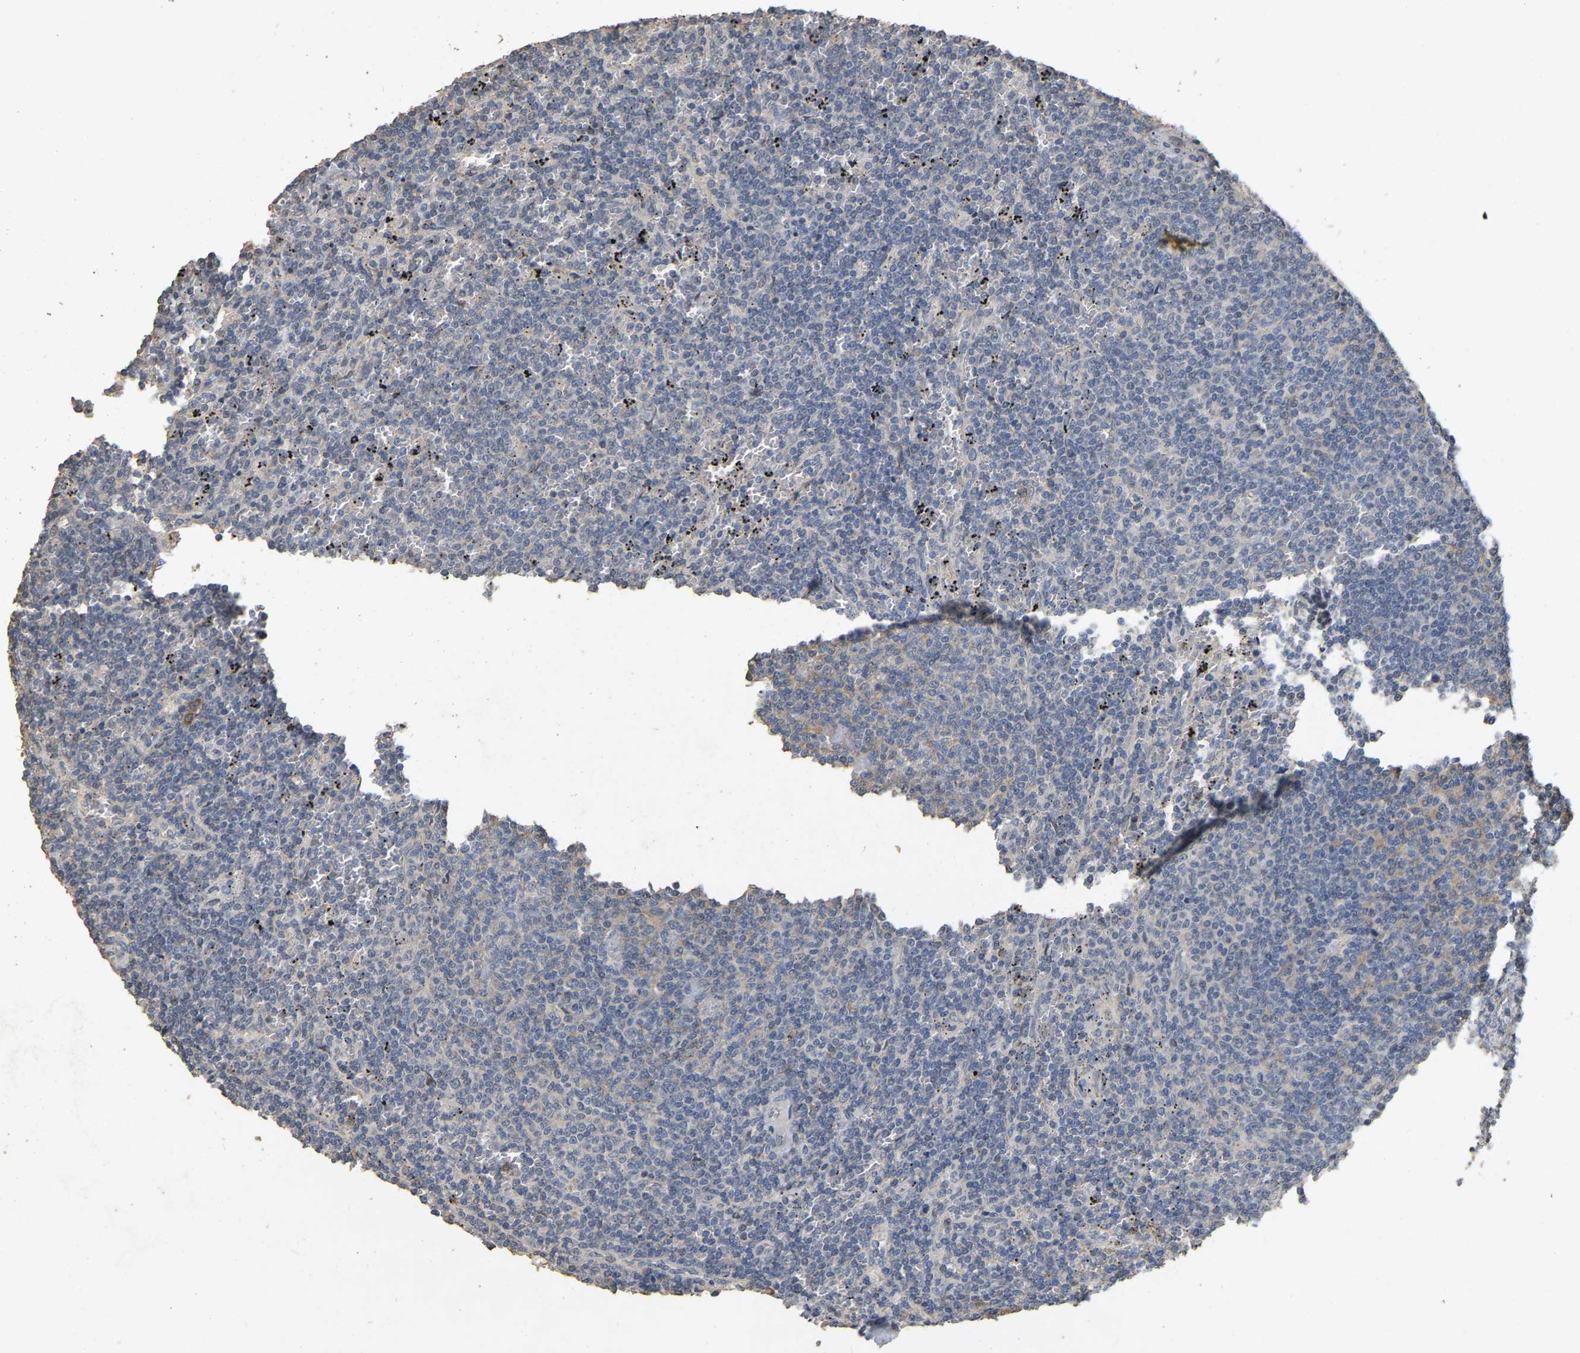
{"staining": {"intensity": "negative", "quantity": "none", "location": "none"}, "tissue": "lymphoma", "cell_type": "Tumor cells", "image_type": "cancer", "snomed": [{"axis": "morphology", "description": "Malignant lymphoma, non-Hodgkin's type, Low grade"}, {"axis": "topography", "description": "Spleen"}], "caption": "High magnification brightfield microscopy of low-grade malignant lymphoma, non-Hodgkin's type stained with DAB (3,3'-diaminobenzidine) (brown) and counterstained with hematoxylin (blue): tumor cells show no significant staining.", "gene": "NCS1", "patient": {"sex": "female", "age": 50}}